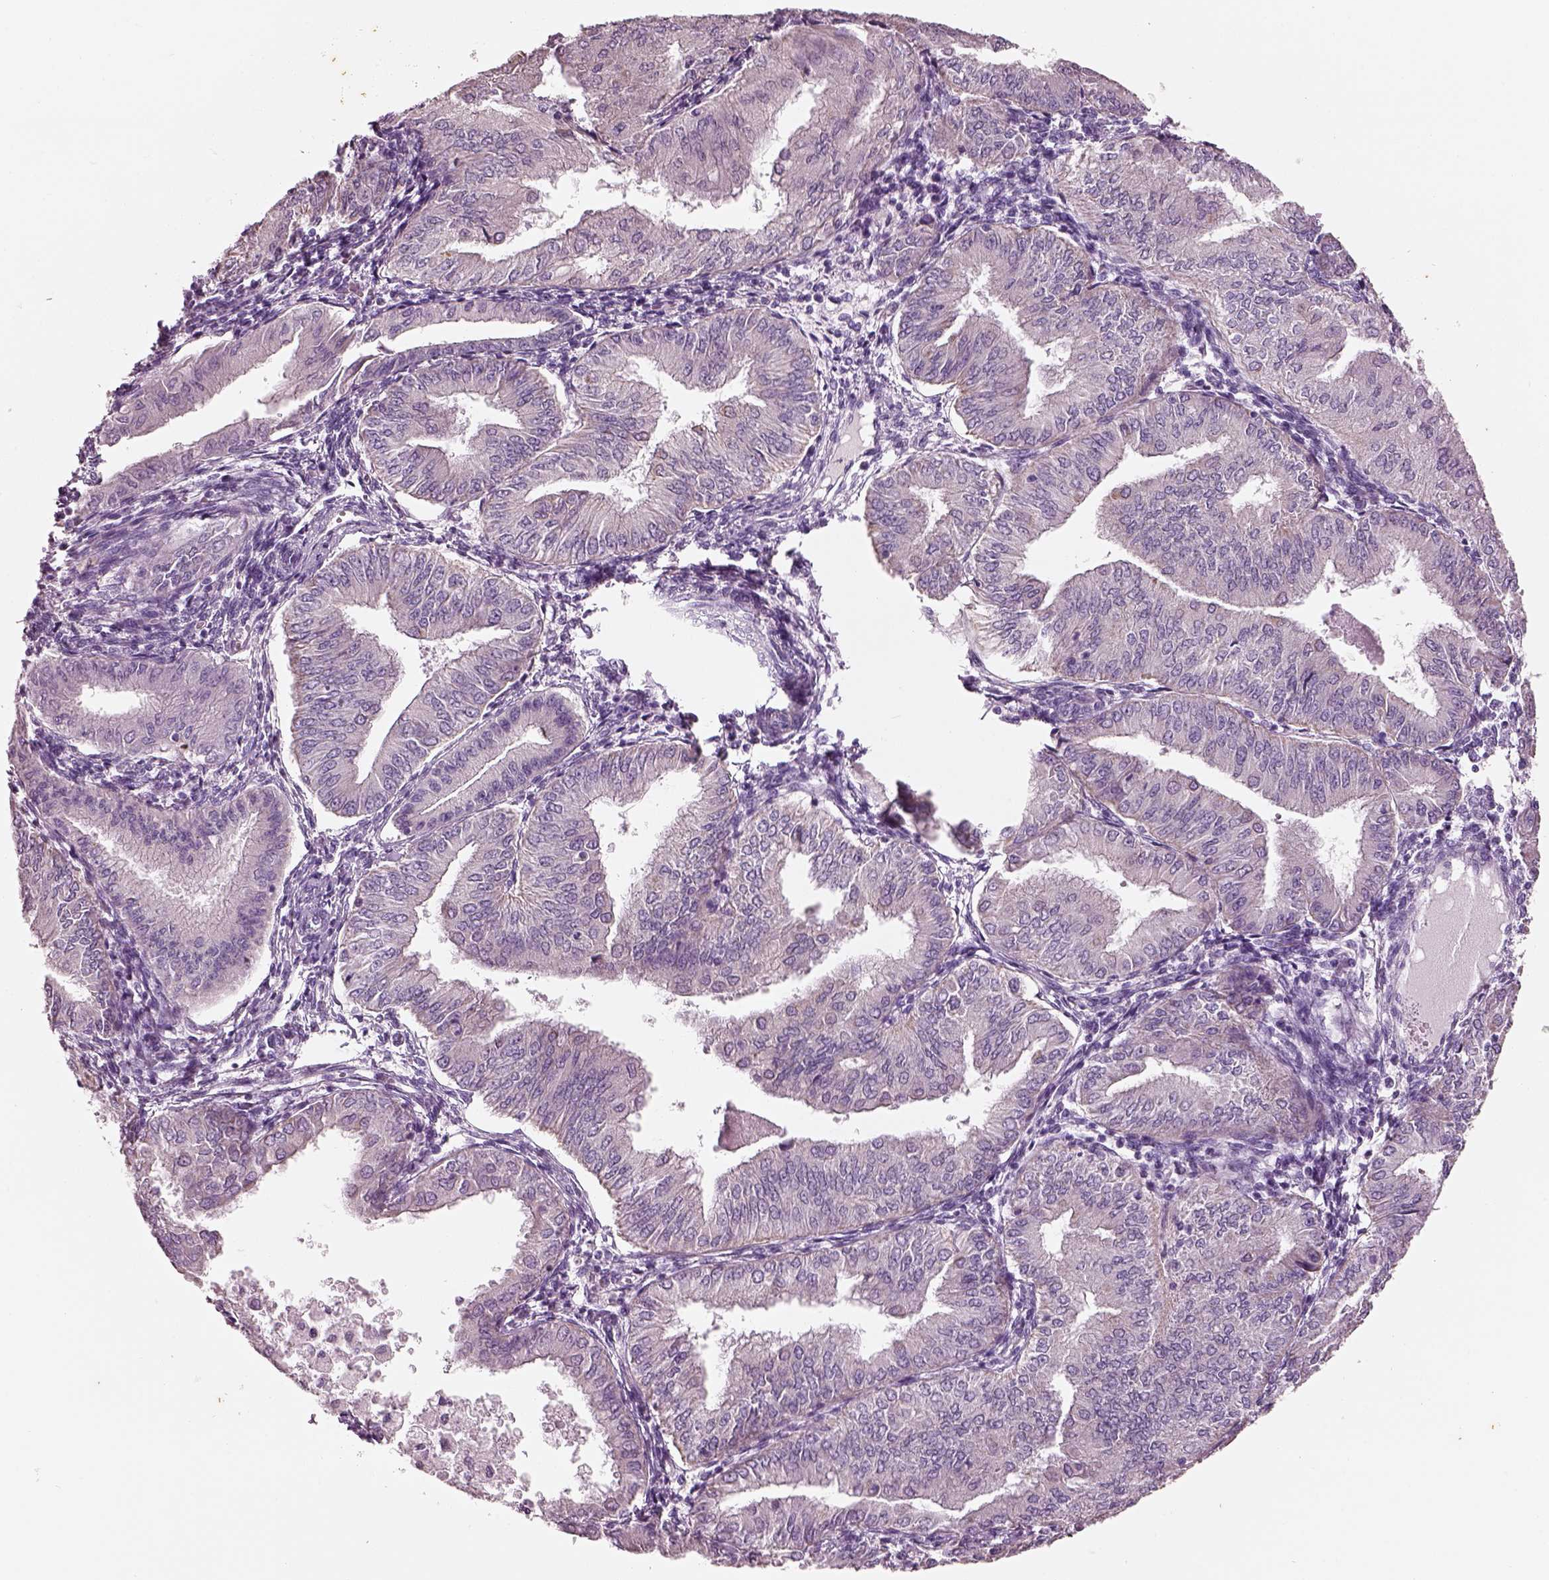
{"staining": {"intensity": "negative", "quantity": "none", "location": "none"}, "tissue": "endometrial cancer", "cell_type": "Tumor cells", "image_type": "cancer", "snomed": [{"axis": "morphology", "description": "Adenocarcinoma, NOS"}, {"axis": "topography", "description": "Endometrium"}], "caption": "Protein analysis of endometrial cancer (adenocarcinoma) shows no significant positivity in tumor cells.", "gene": "ELSPBP1", "patient": {"sex": "female", "age": 53}}